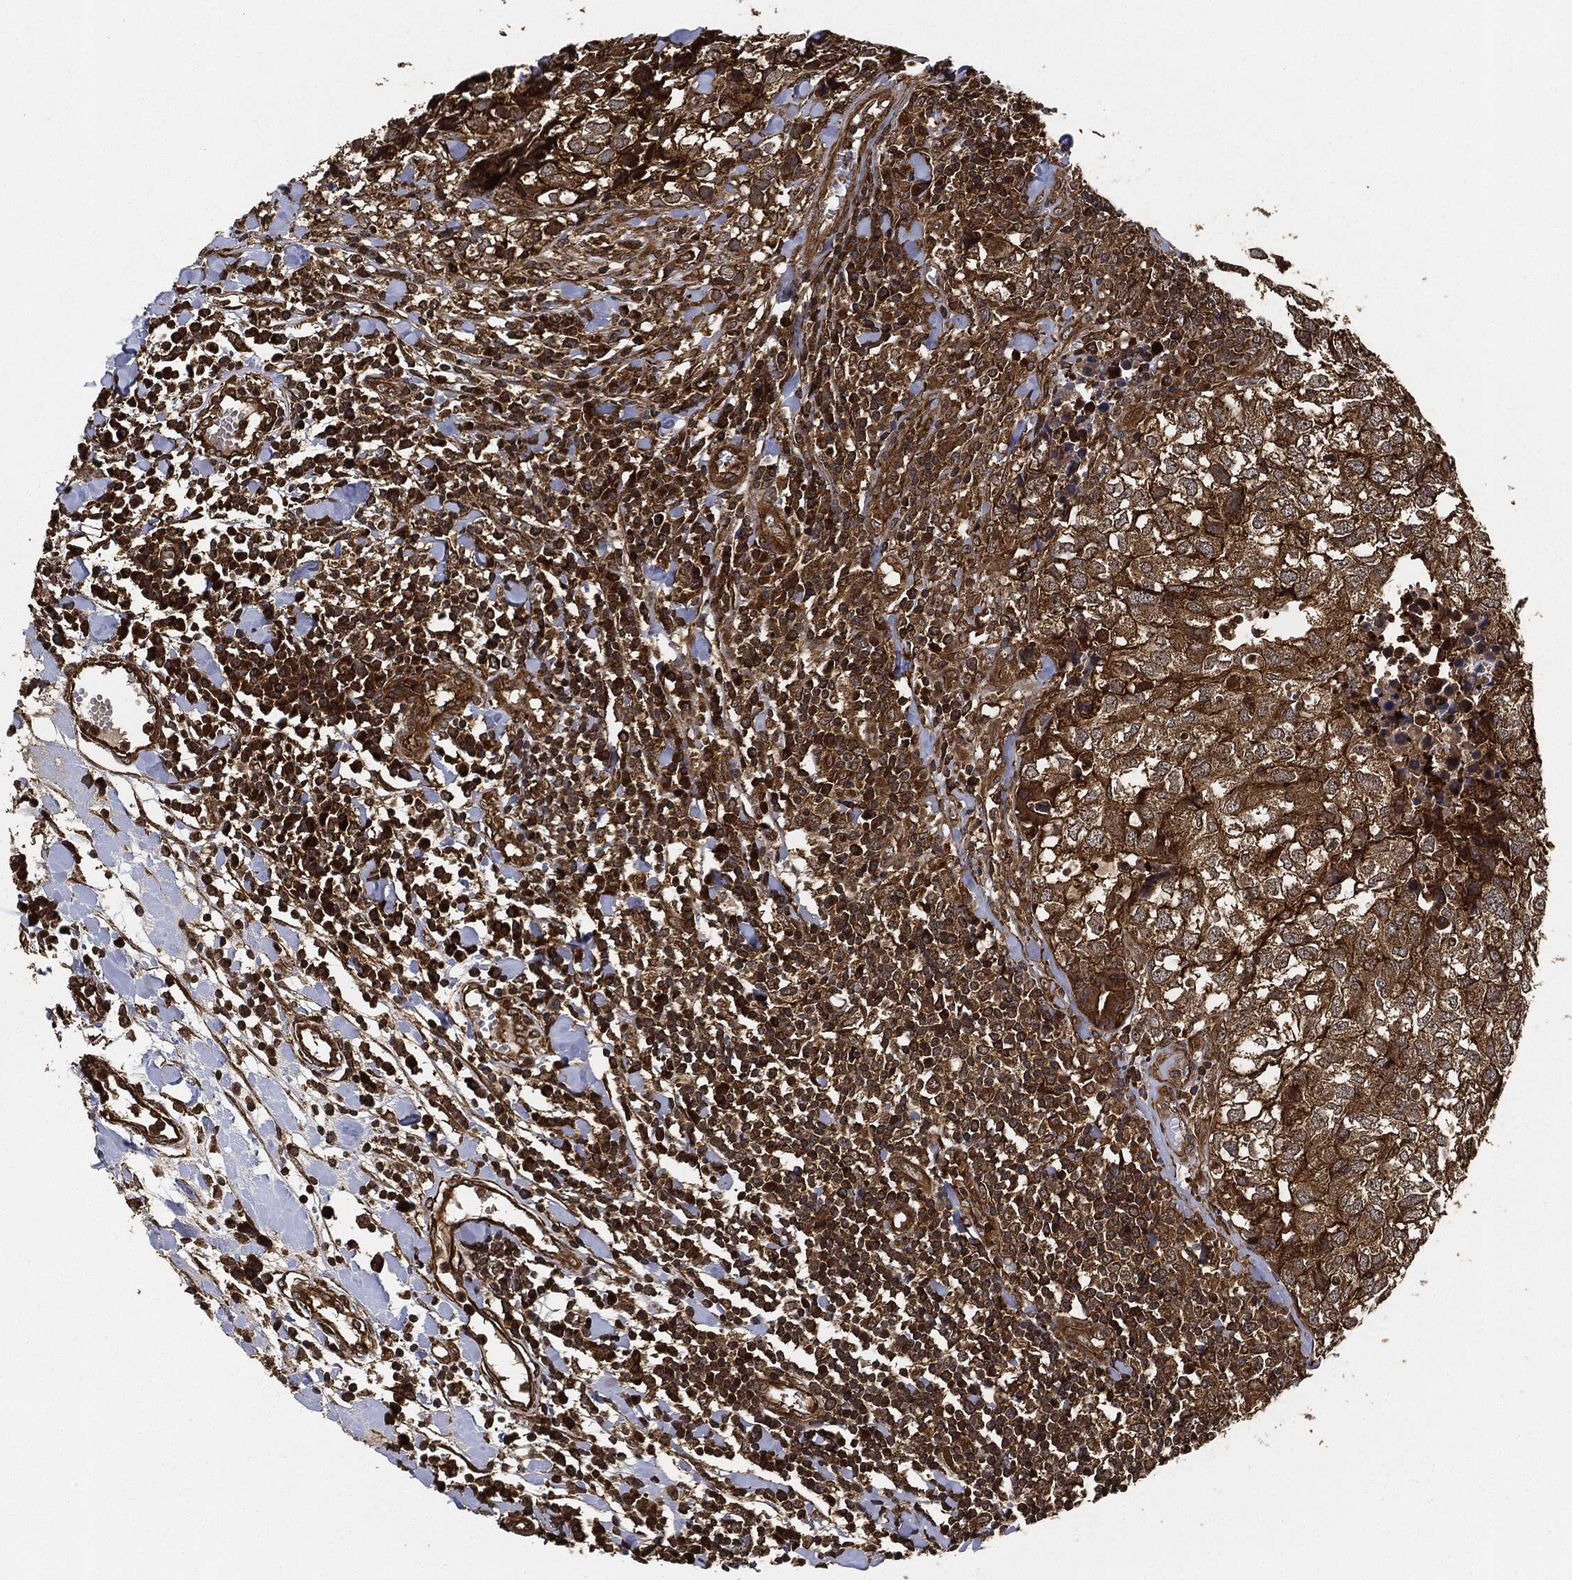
{"staining": {"intensity": "strong", "quantity": ">75%", "location": "cytoplasmic/membranous"}, "tissue": "breast cancer", "cell_type": "Tumor cells", "image_type": "cancer", "snomed": [{"axis": "morphology", "description": "Duct carcinoma"}, {"axis": "topography", "description": "Breast"}], "caption": "An image of invasive ductal carcinoma (breast) stained for a protein reveals strong cytoplasmic/membranous brown staining in tumor cells. (brown staining indicates protein expression, while blue staining denotes nuclei).", "gene": "CEP290", "patient": {"sex": "female", "age": 30}}